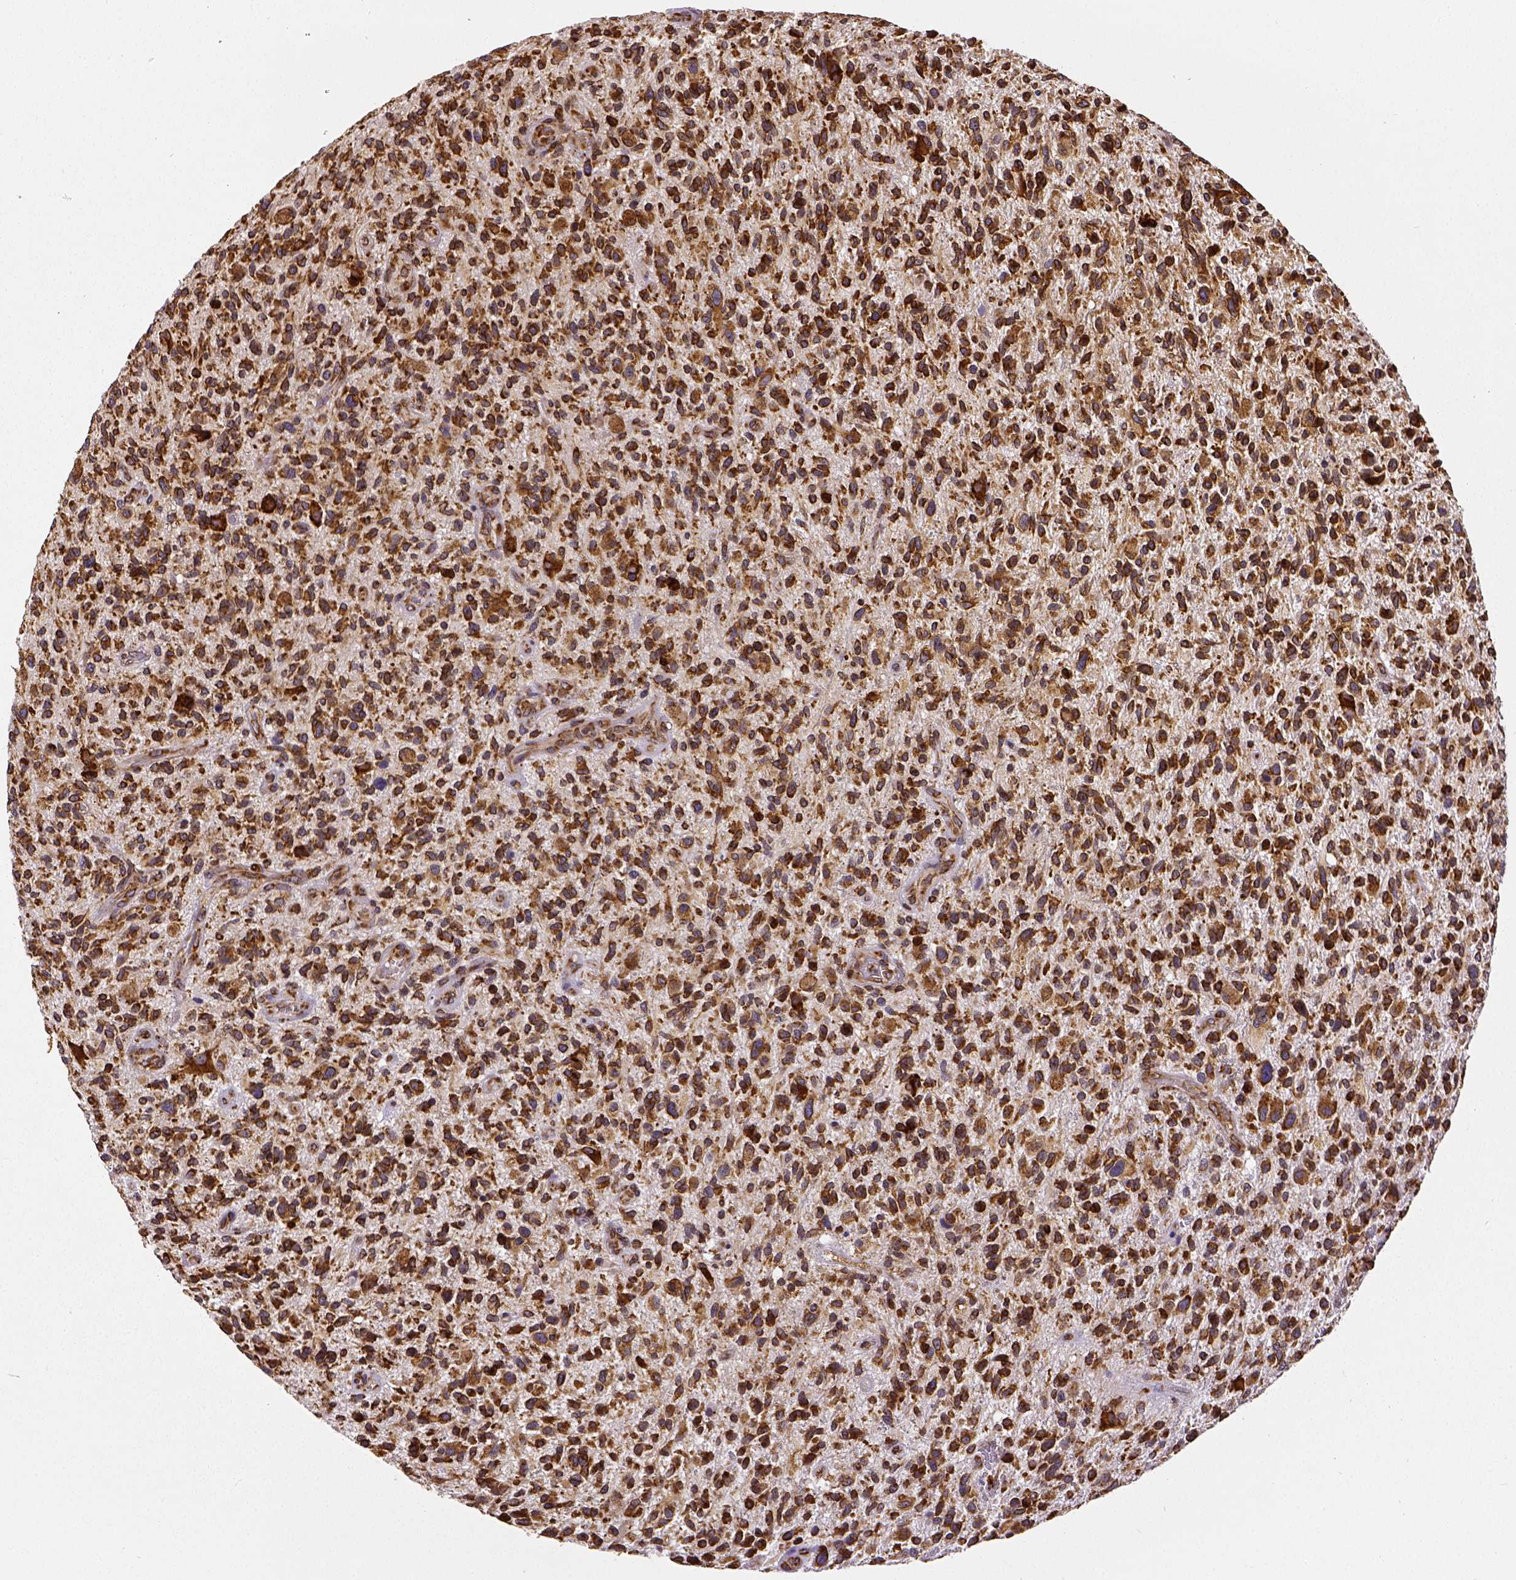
{"staining": {"intensity": "strong", "quantity": ">75%", "location": "cytoplasmic/membranous"}, "tissue": "glioma", "cell_type": "Tumor cells", "image_type": "cancer", "snomed": [{"axis": "morphology", "description": "Glioma, malignant, High grade"}, {"axis": "topography", "description": "Brain"}], "caption": "Human malignant high-grade glioma stained with a protein marker displays strong staining in tumor cells.", "gene": "MTDH", "patient": {"sex": "male", "age": 47}}